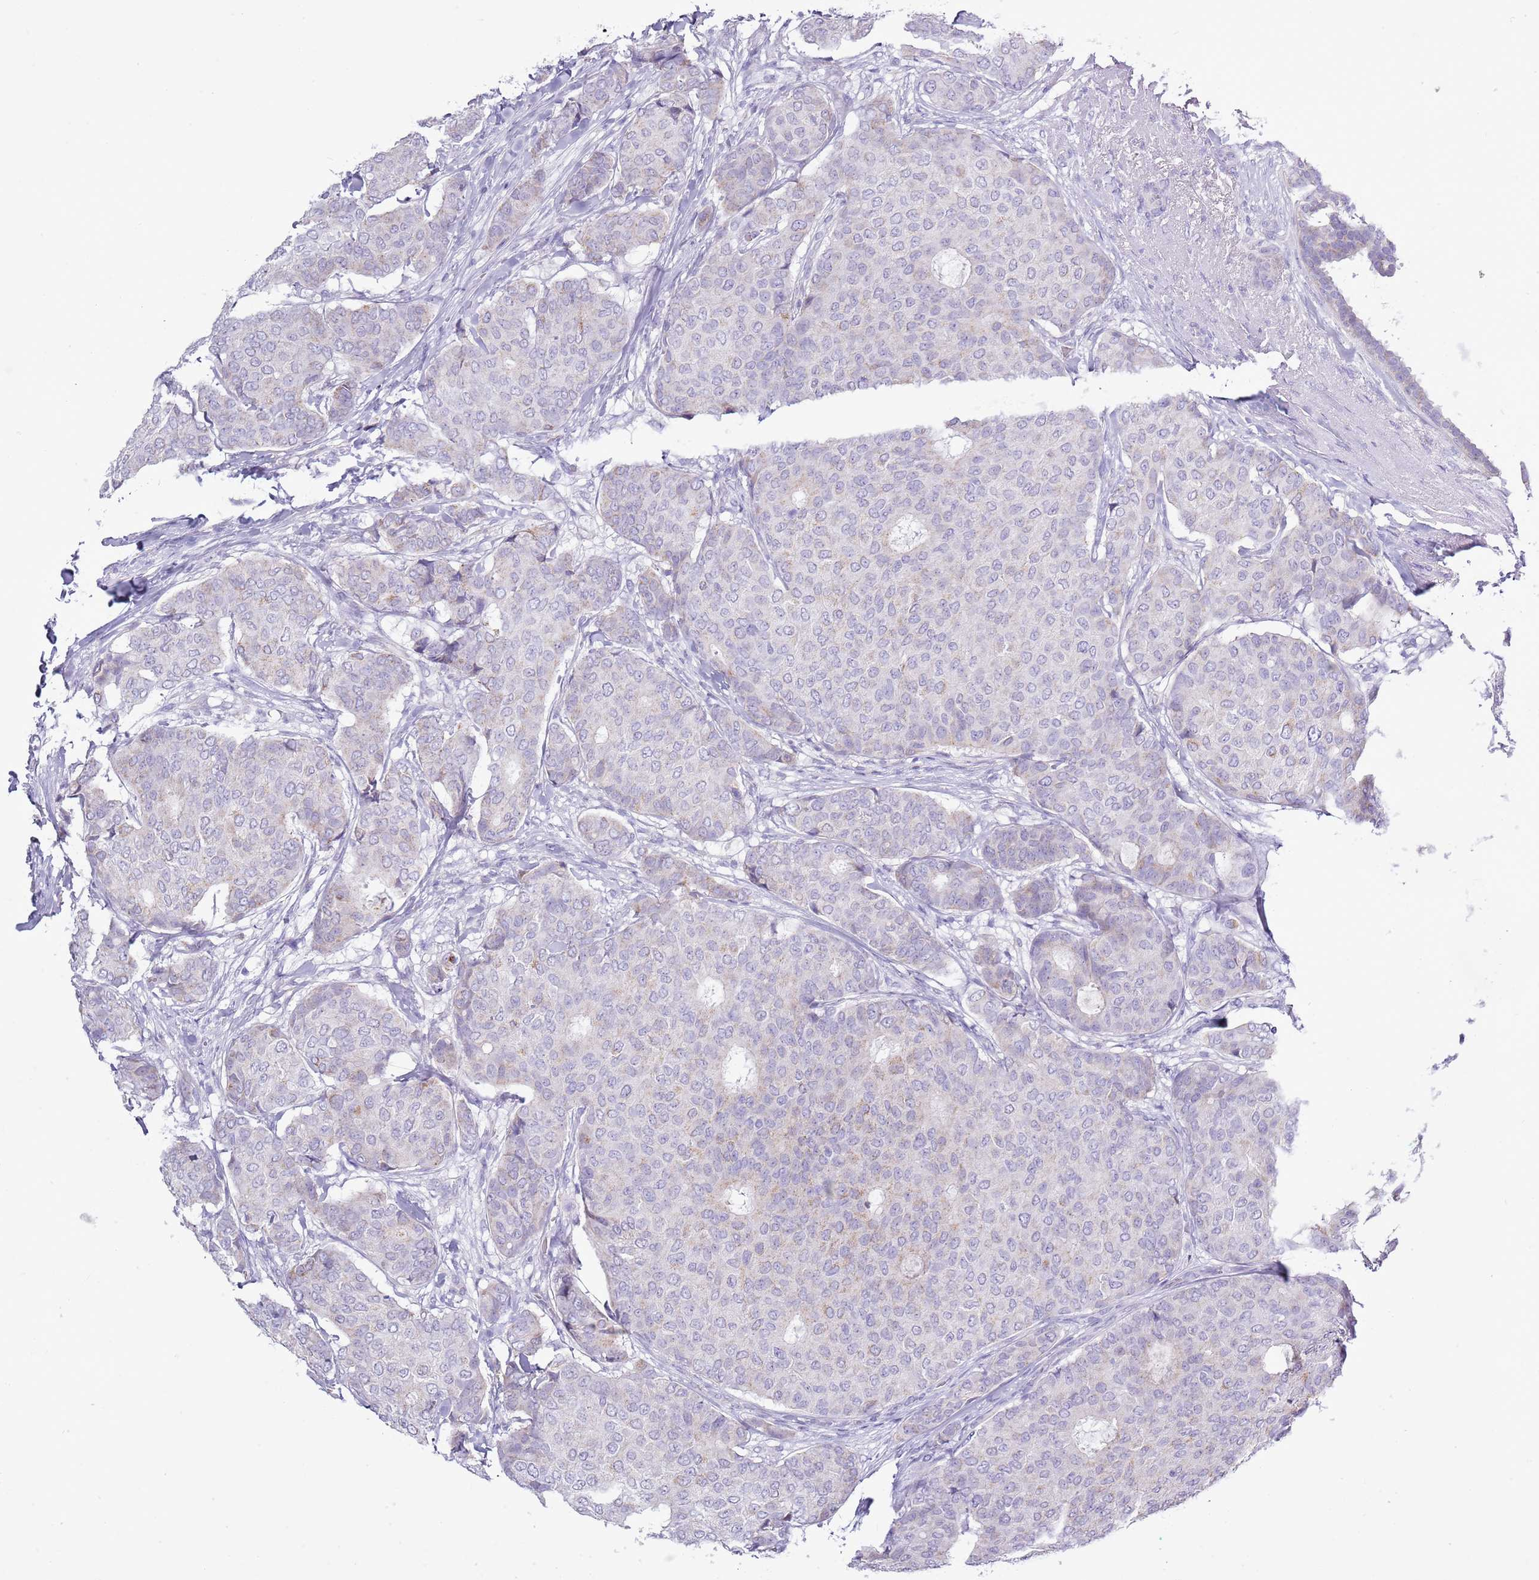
{"staining": {"intensity": "negative", "quantity": "none", "location": "none"}, "tissue": "breast cancer", "cell_type": "Tumor cells", "image_type": "cancer", "snomed": [{"axis": "morphology", "description": "Duct carcinoma"}, {"axis": "topography", "description": "Breast"}], "caption": "Breast intraductal carcinoma was stained to show a protein in brown. There is no significant staining in tumor cells.", "gene": "SLC23A1", "patient": {"sex": "female", "age": 75}}